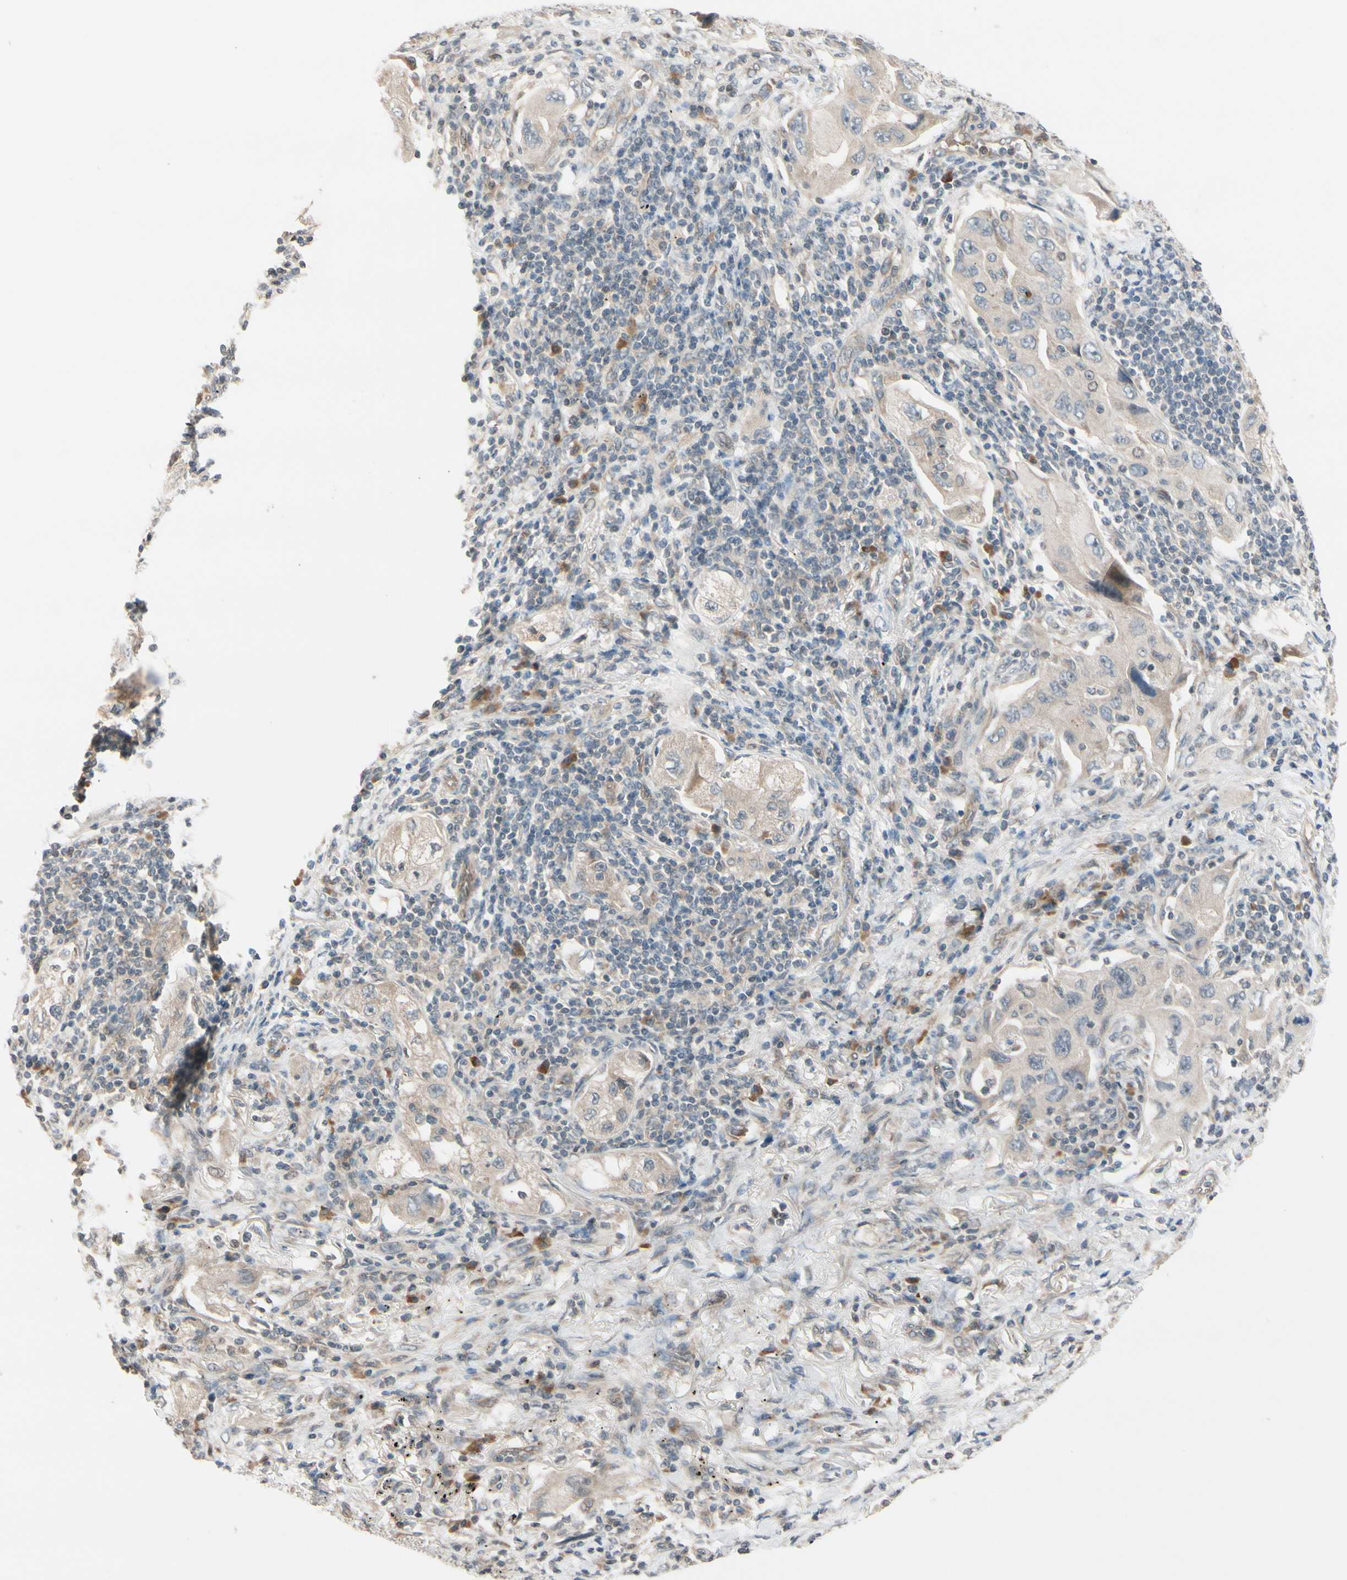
{"staining": {"intensity": "weak", "quantity": ">75%", "location": "cytoplasmic/membranous"}, "tissue": "lung cancer", "cell_type": "Tumor cells", "image_type": "cancer", "snomed": [{"axis": "morphology", "description": "Adenocarcinoma, NOS"}, {"axis": "topography", "description": "Lung"}], "caption": "Immunohistochemistry (IHC) (DAB) staining of human lung cancer (adenocarcinoma) exhibits weak cytoplasmic/membranous protein positivity in approximately >75% of tumor cells. The staining was performed using DAB to visualize the protein expression in brown, while the nuclei were stained in blue with hematoxylin (Magnification: 20x).", "gene": "FGF10", "patient": {"sex": "female", "age": 65}}